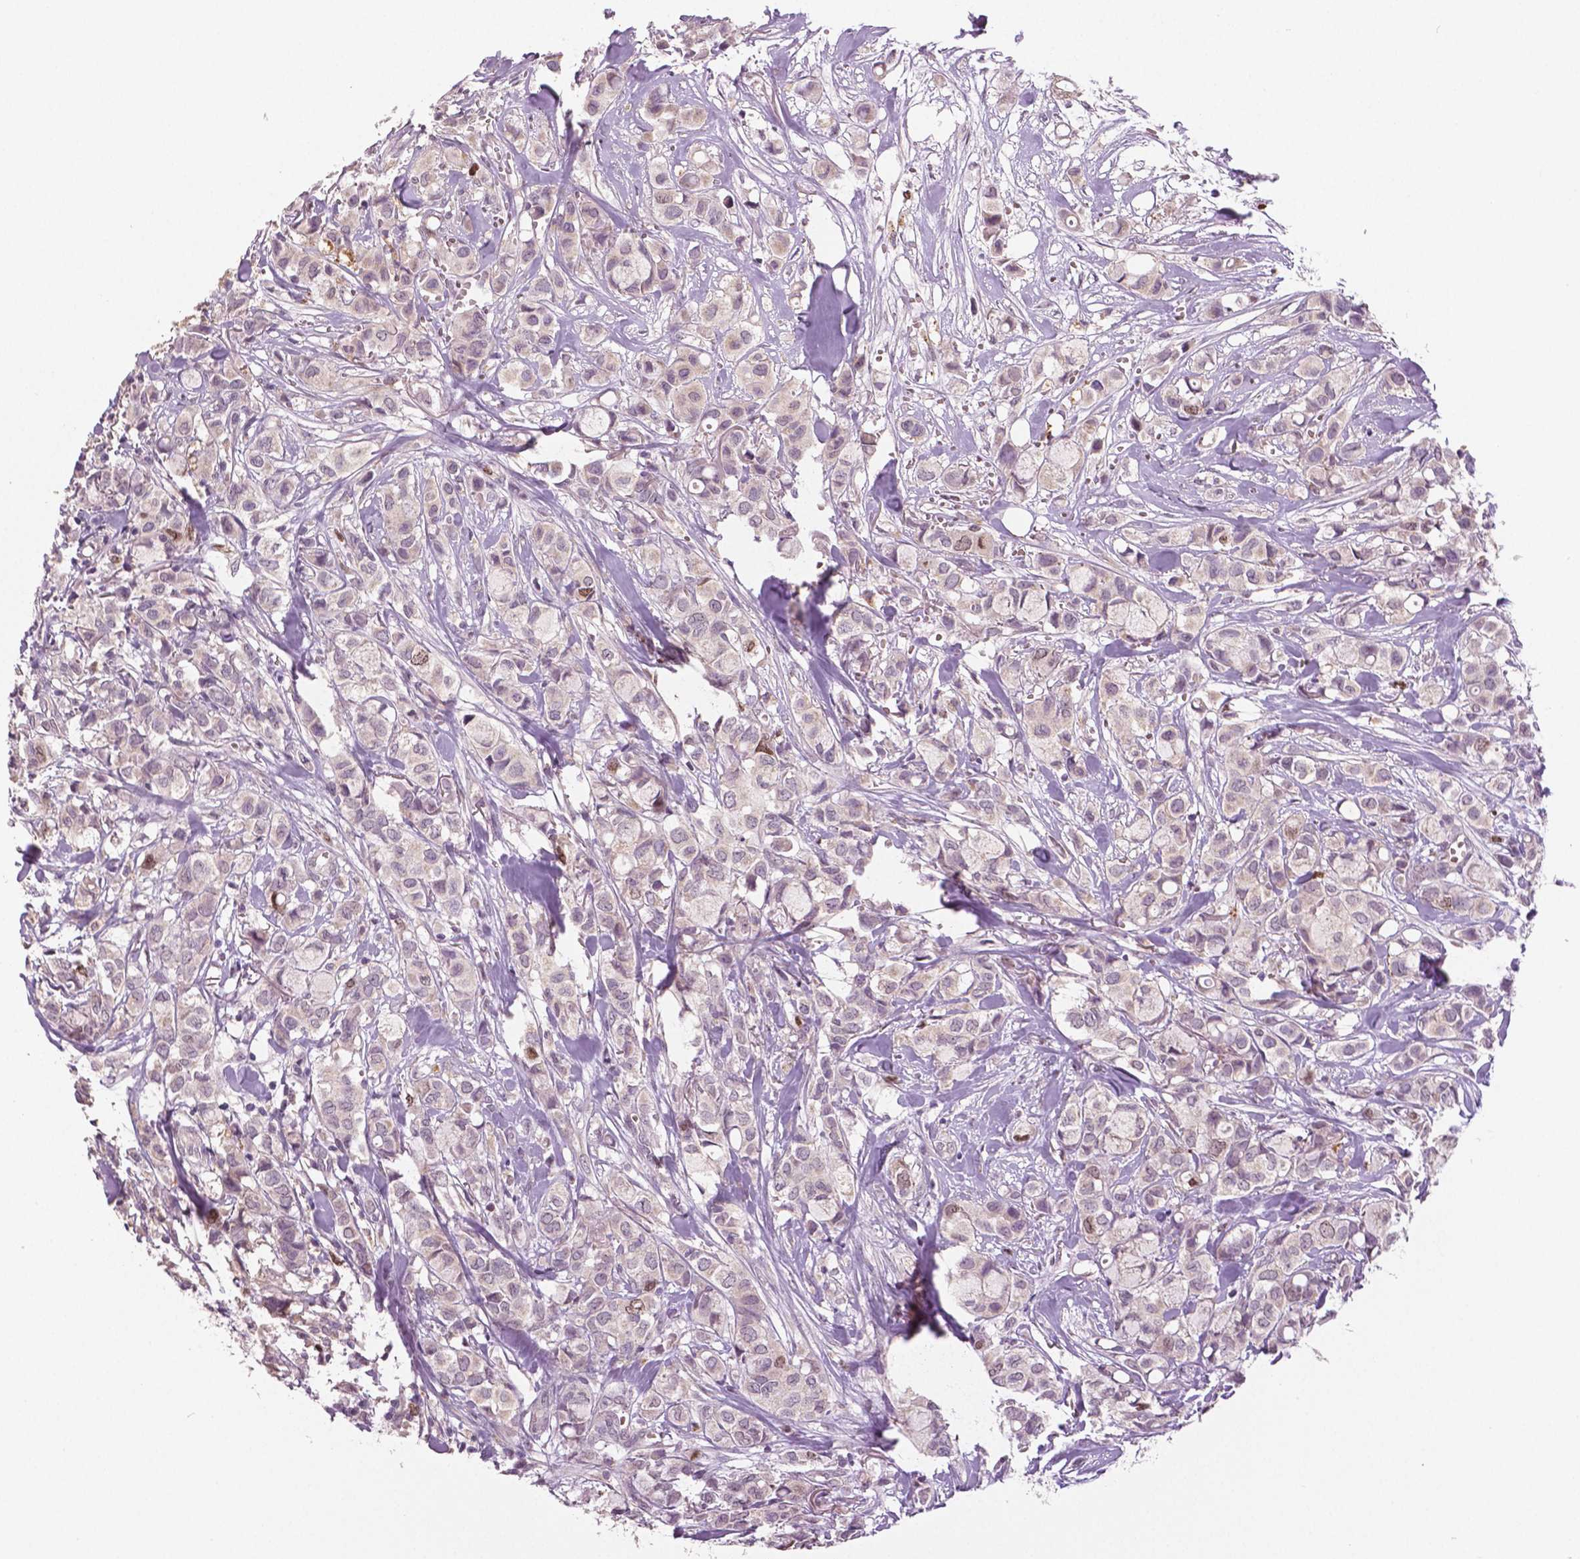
{"staining": {"intensity": "moderate", "quantity": "<25%", "location": "nuclear"}, "tissue": "breast cancer", "cell_type": "Tumor cells", "image_type": "cancer", "snomed": [{"axis": "morphology", "description": "Duct carcinoma"}, {"axis": "topography", "description": "Breast"}], "caption": "Tumor cells display low levels of moderate nuclear positivity in approximately <25% of cells in human breast cancer (intraductal carcinoma).", "gene": "MKI67", "patient": {"sex": "female", "age": 85}}